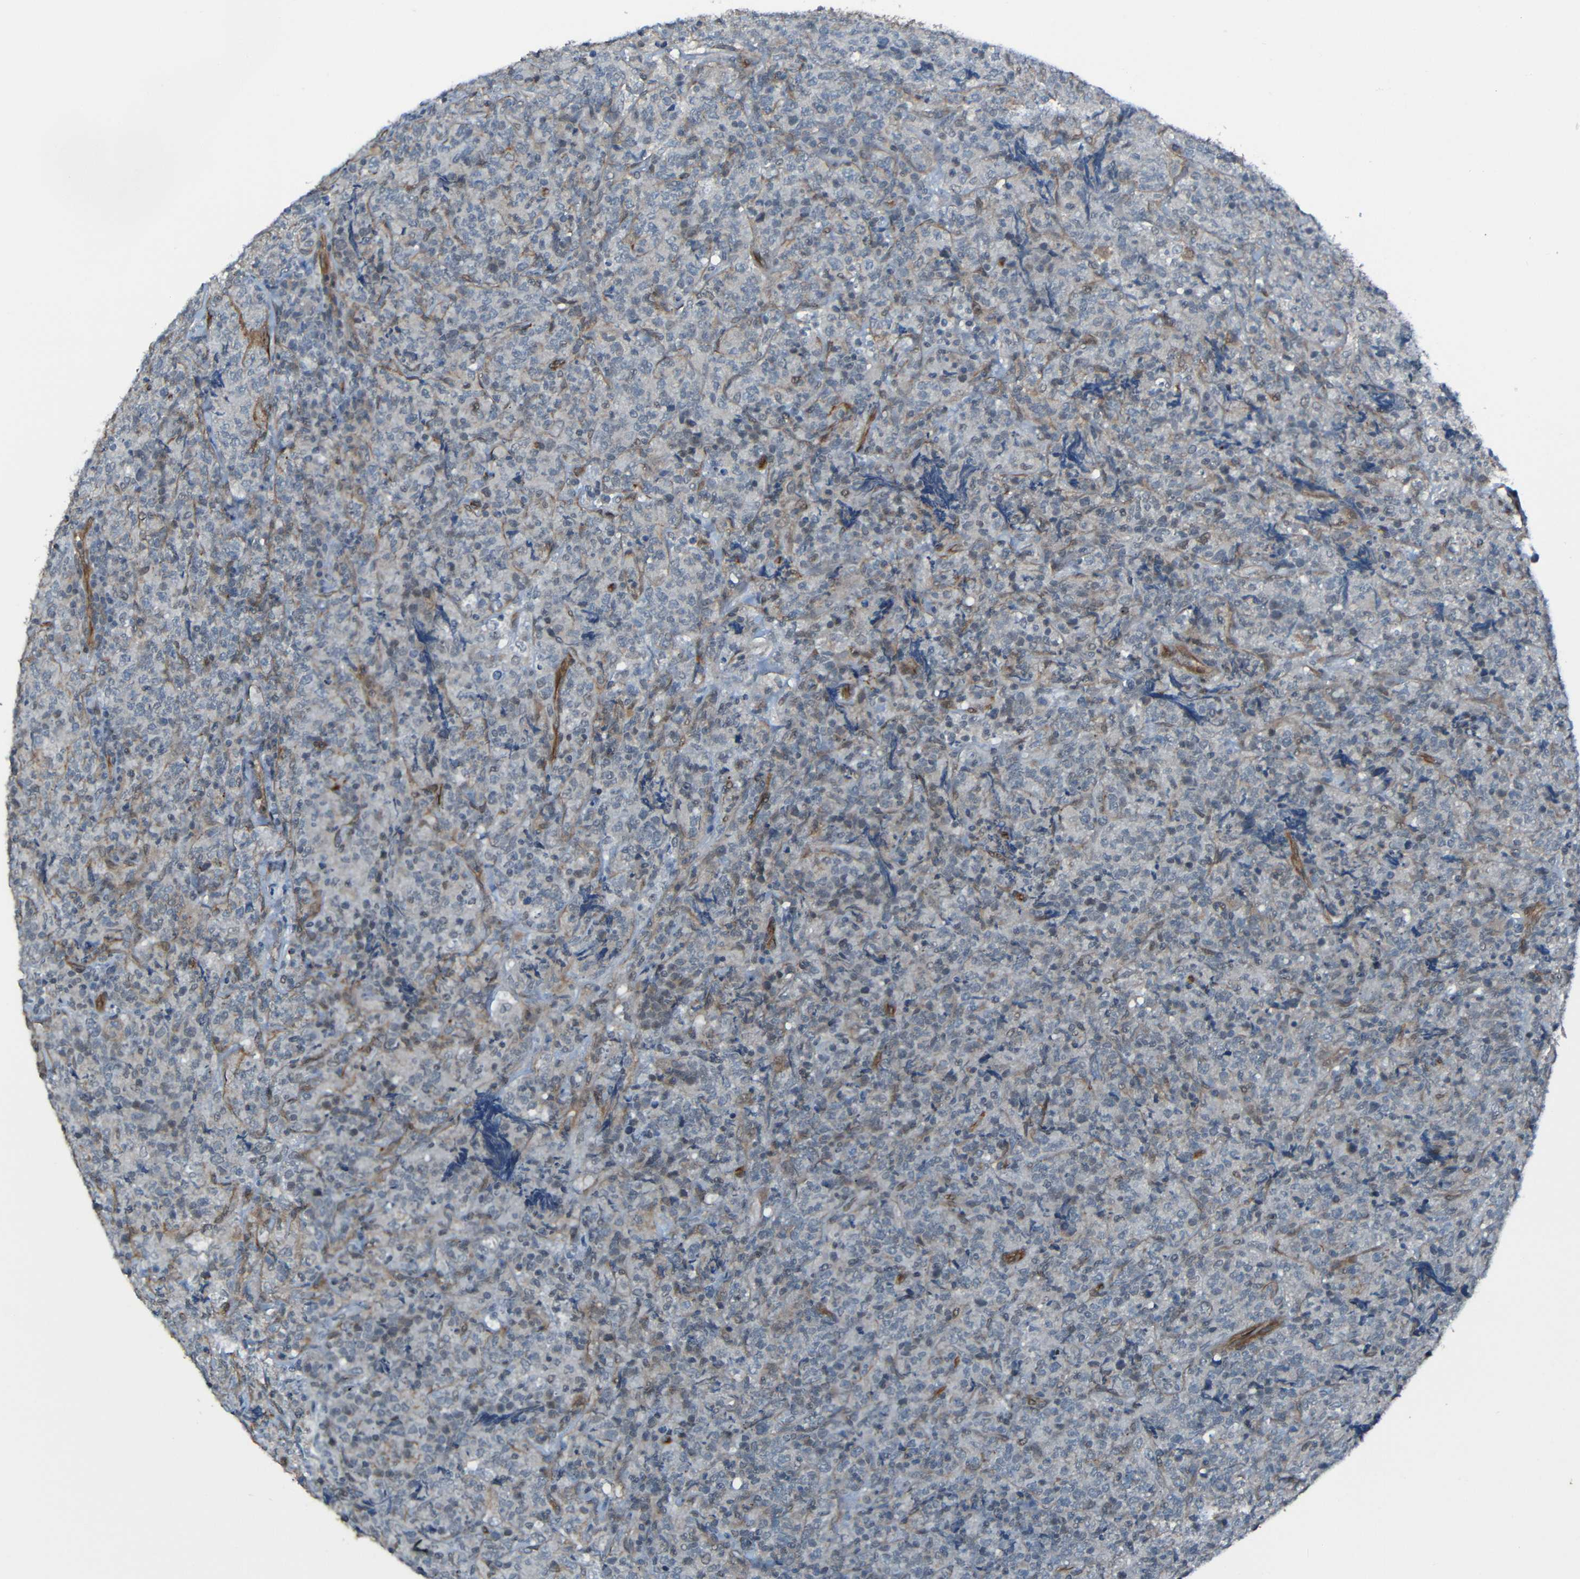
{"staining": {"intensity": "negative", "quantity": "none", "location": "none"}, "tissue": "lymphoma", "cell_type": "Tumor cells", "image_type": "cancer", "snomed": [{"axis": "morphology", "description": "Malignant lymphoma, non-Hodgkin's type, High grade"}, {"axis": "topography", "description": "Tonsil"}], "caption": "Lymphoma was stained to show a protein in brown. There is no significant staining in tumor cells. (DAB immunohistochemistry (IHC), high magnification).", "gene": "LGR5", "patient": {"sex": "female", "age": 36}}